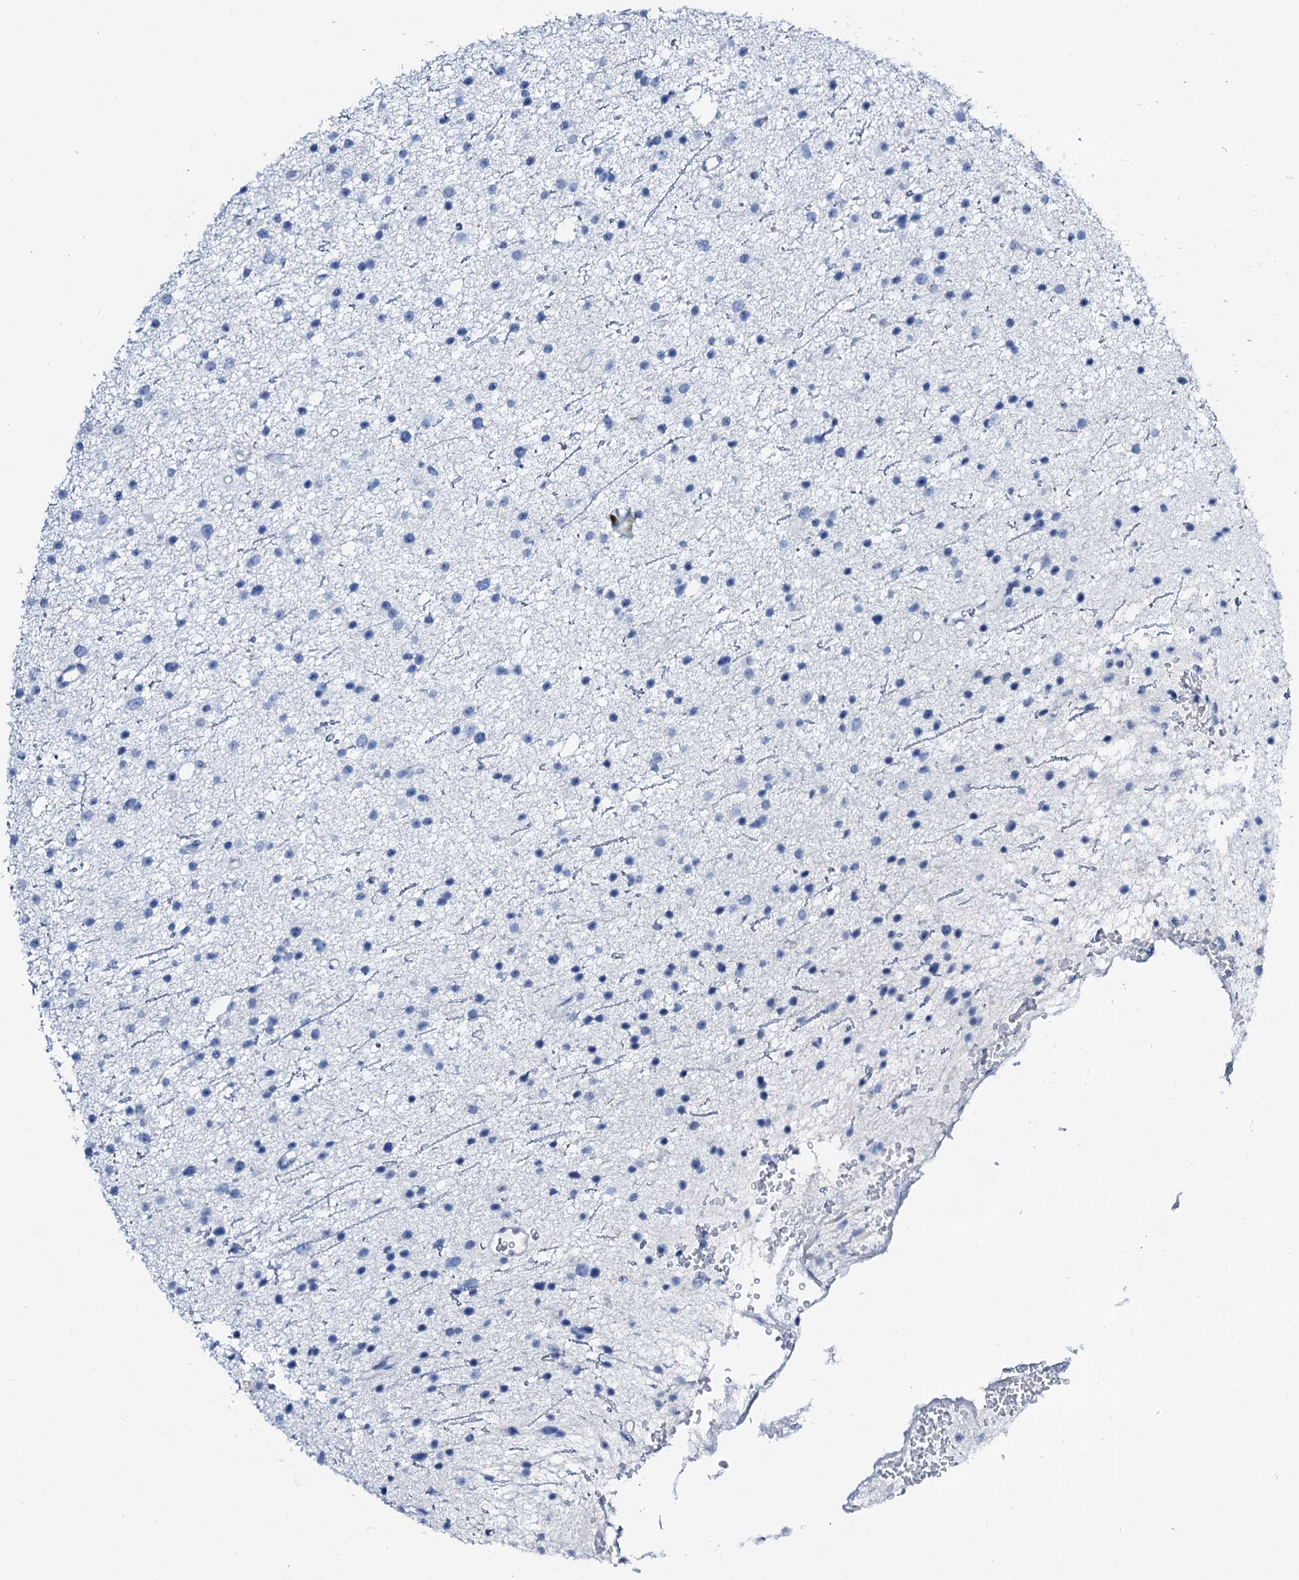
{"staining": {"intensity": "negative", "quantity": "none", "location": "none"}, "tissue": "glioma", "cell_type": "Tumor cells", "image_type": "cancer", "snomed": [{"axis": "morphology", "description": "Glioma, malignant, Low grade"}, {"axis": "topography", "description": "Cerebral cortex"}], "caption": "Immunohistochemical staining of low-grade glioma (malignant) displays no significant expression in tumor cells.", "gene": "PTH", "patient": {"sex": "female", "age": 39}}